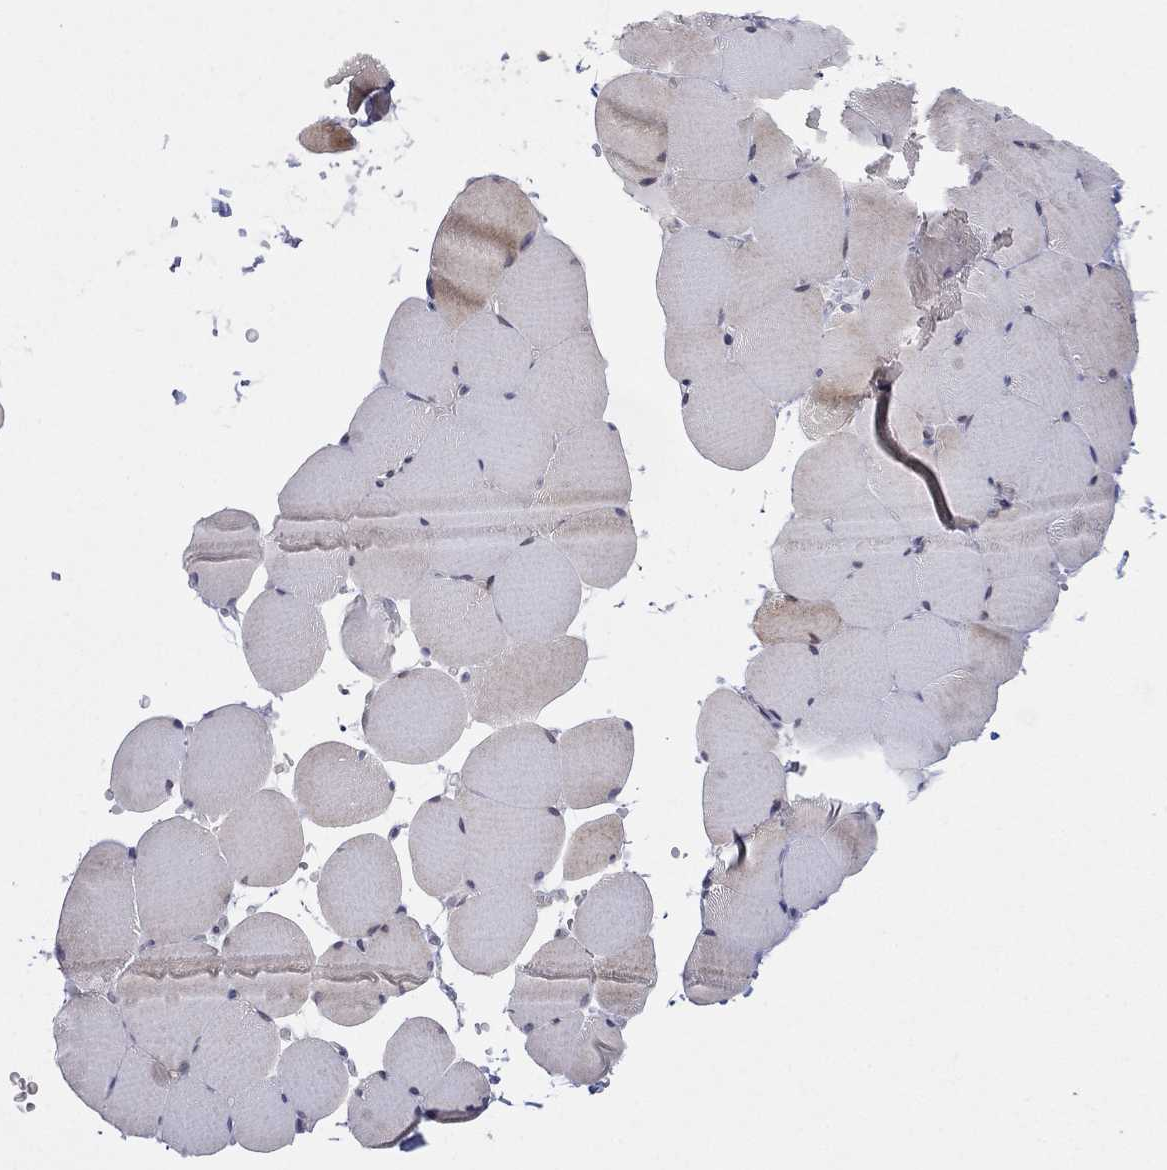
{"staining": {"intensity": "negative", "quantity": "none", "location": "none"}, "tissue": "skeletal muscle", "cell_type": "Myocytes", "image_type": "normal", "snomed": [{"axis": "morphology", "description": "Normal tissue, NOS"}, {"axis": "topography", "description": "Skeletal muscle"}], "caption": "Immunohistochemistry image of normal human skeletal muscle stained for a protein (brown), which reveals no positivity in myocytes.", "gene": "TTC21B", "patient": {"sex": "female", "age": 37}}